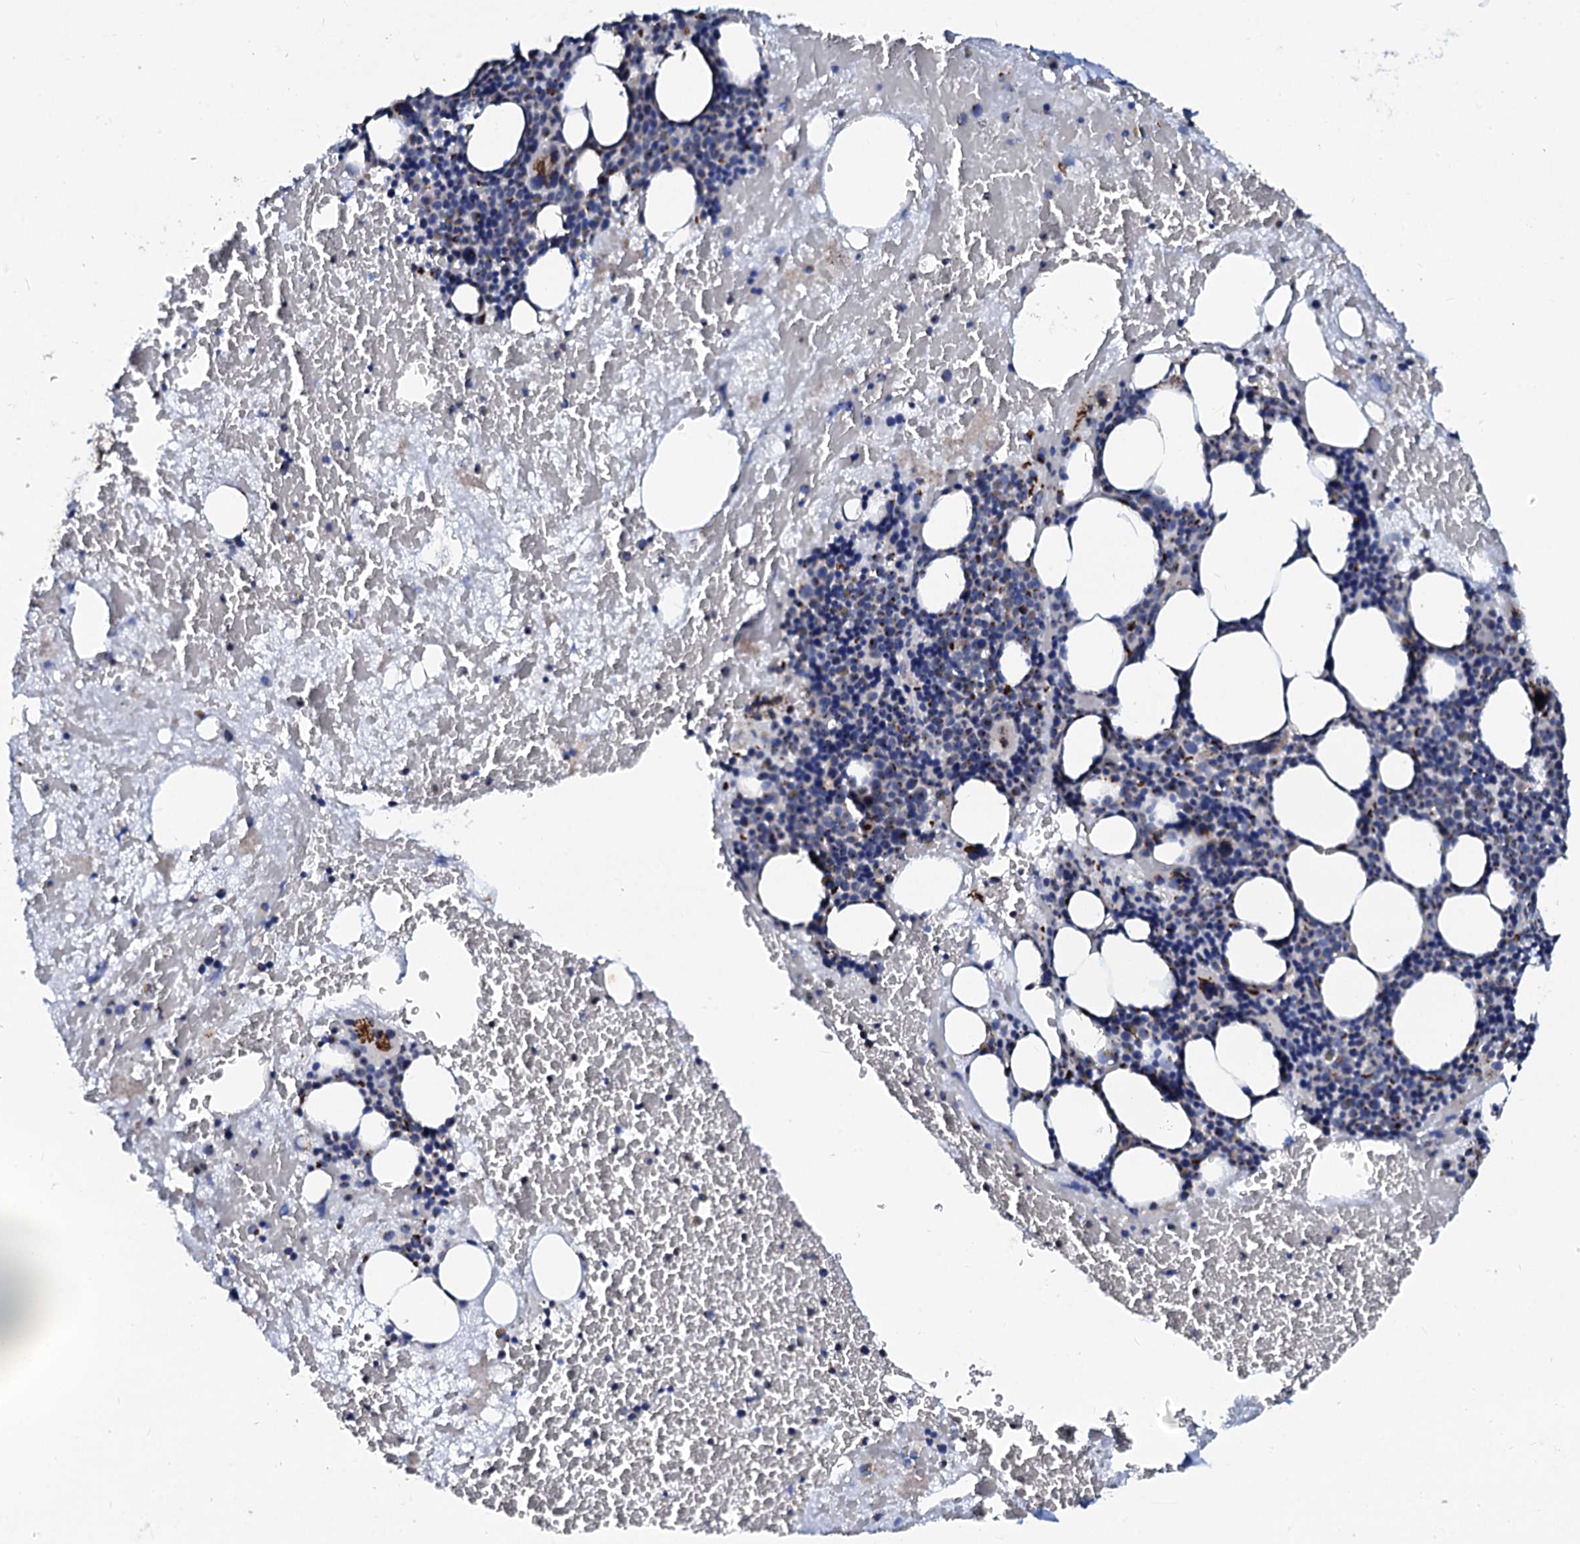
{"staining": {"intensity": "moderate", "quantity": "<25%", "location": "cytoplasmic/membranous"}, "tissue": "bone marrow", "cell_type": "Hematopoietic cells", "image_type": "normal", "snomed": [{"axis": "morphology", "description": "Normal tissue, NOS"}, {"axis": "topography", "description": "Bone marrow"}], "caption": "Moderate cytoplasmic/membranous protein expression is seen in approximately <25% of hematopoietic cells in bone marrow. The staining was performed using DAB to visualize the protein expression in brown, while the nuclei were stained in blue with hematoxylin (Magnification: 20x).", "gene": "TMCO3", "patient": {"sex": "male", "age": 89}}